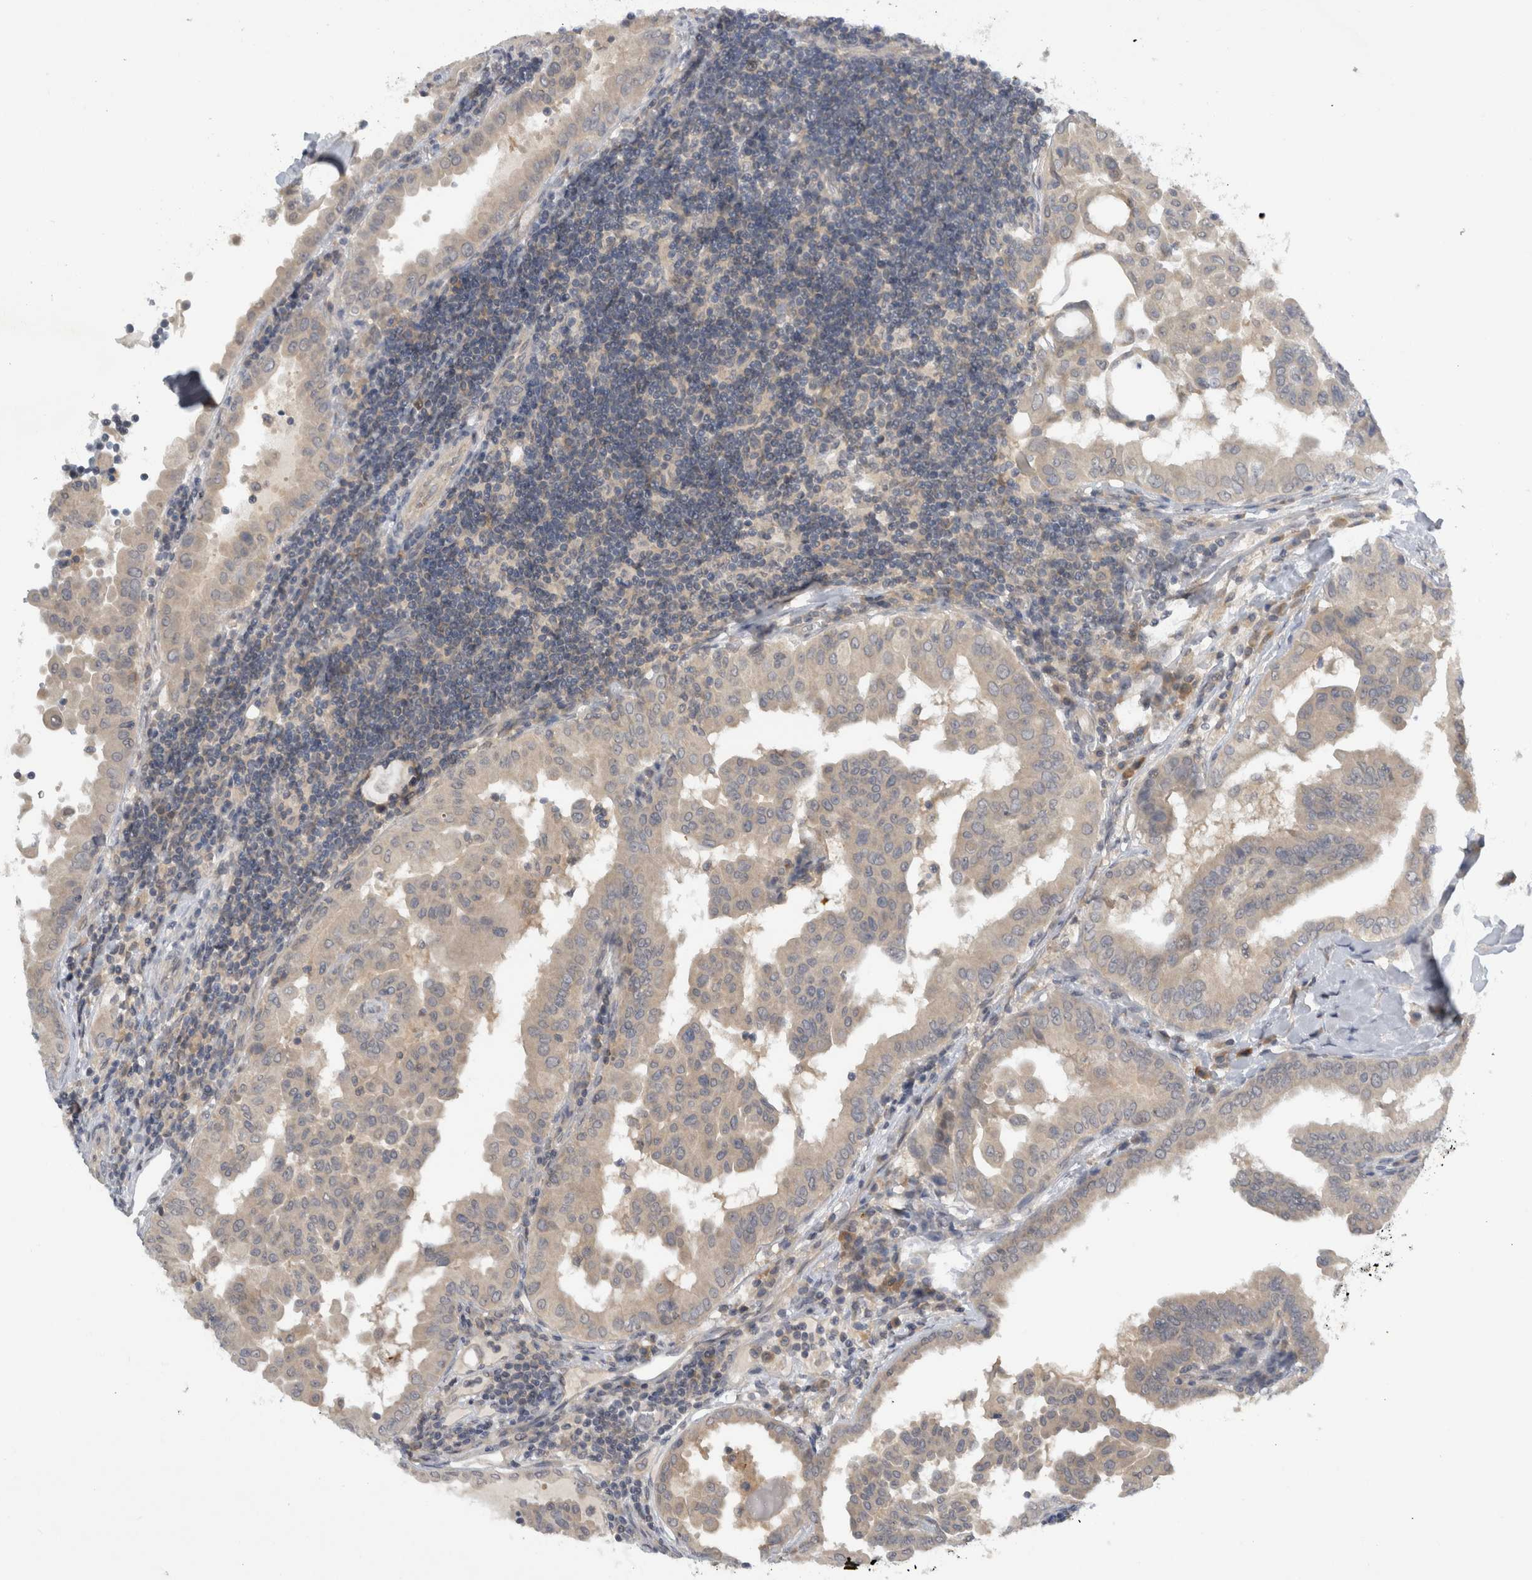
{"staining": {"intensity": "weak", "quantity": "25%-75%", "location": "cytoplasmic/membranous"}, "tissue": "thyroid cancer", "cell_type": "Tumor cells", "image_type": "cancer", "snomed": [{"axis": "morphology", "description": "Papillary adenocarcinoma, NOS"}, {"axis": "topography", "description": "Thyroid gland"}], "caption": "Thyroid cancer was stained to show a protein in brown. There is low levels of weak cytoplasmic/membranous staining in approximately 25%-75% of tumor cells. (Stains: DAB (3,3'-diaminobenzidine) in brown, nuclei in blue, Microscopy: brightfield microscopy at high magnification).", "gene": "AASDHPPT", "patient": {"sex": "male", "age": 33}}